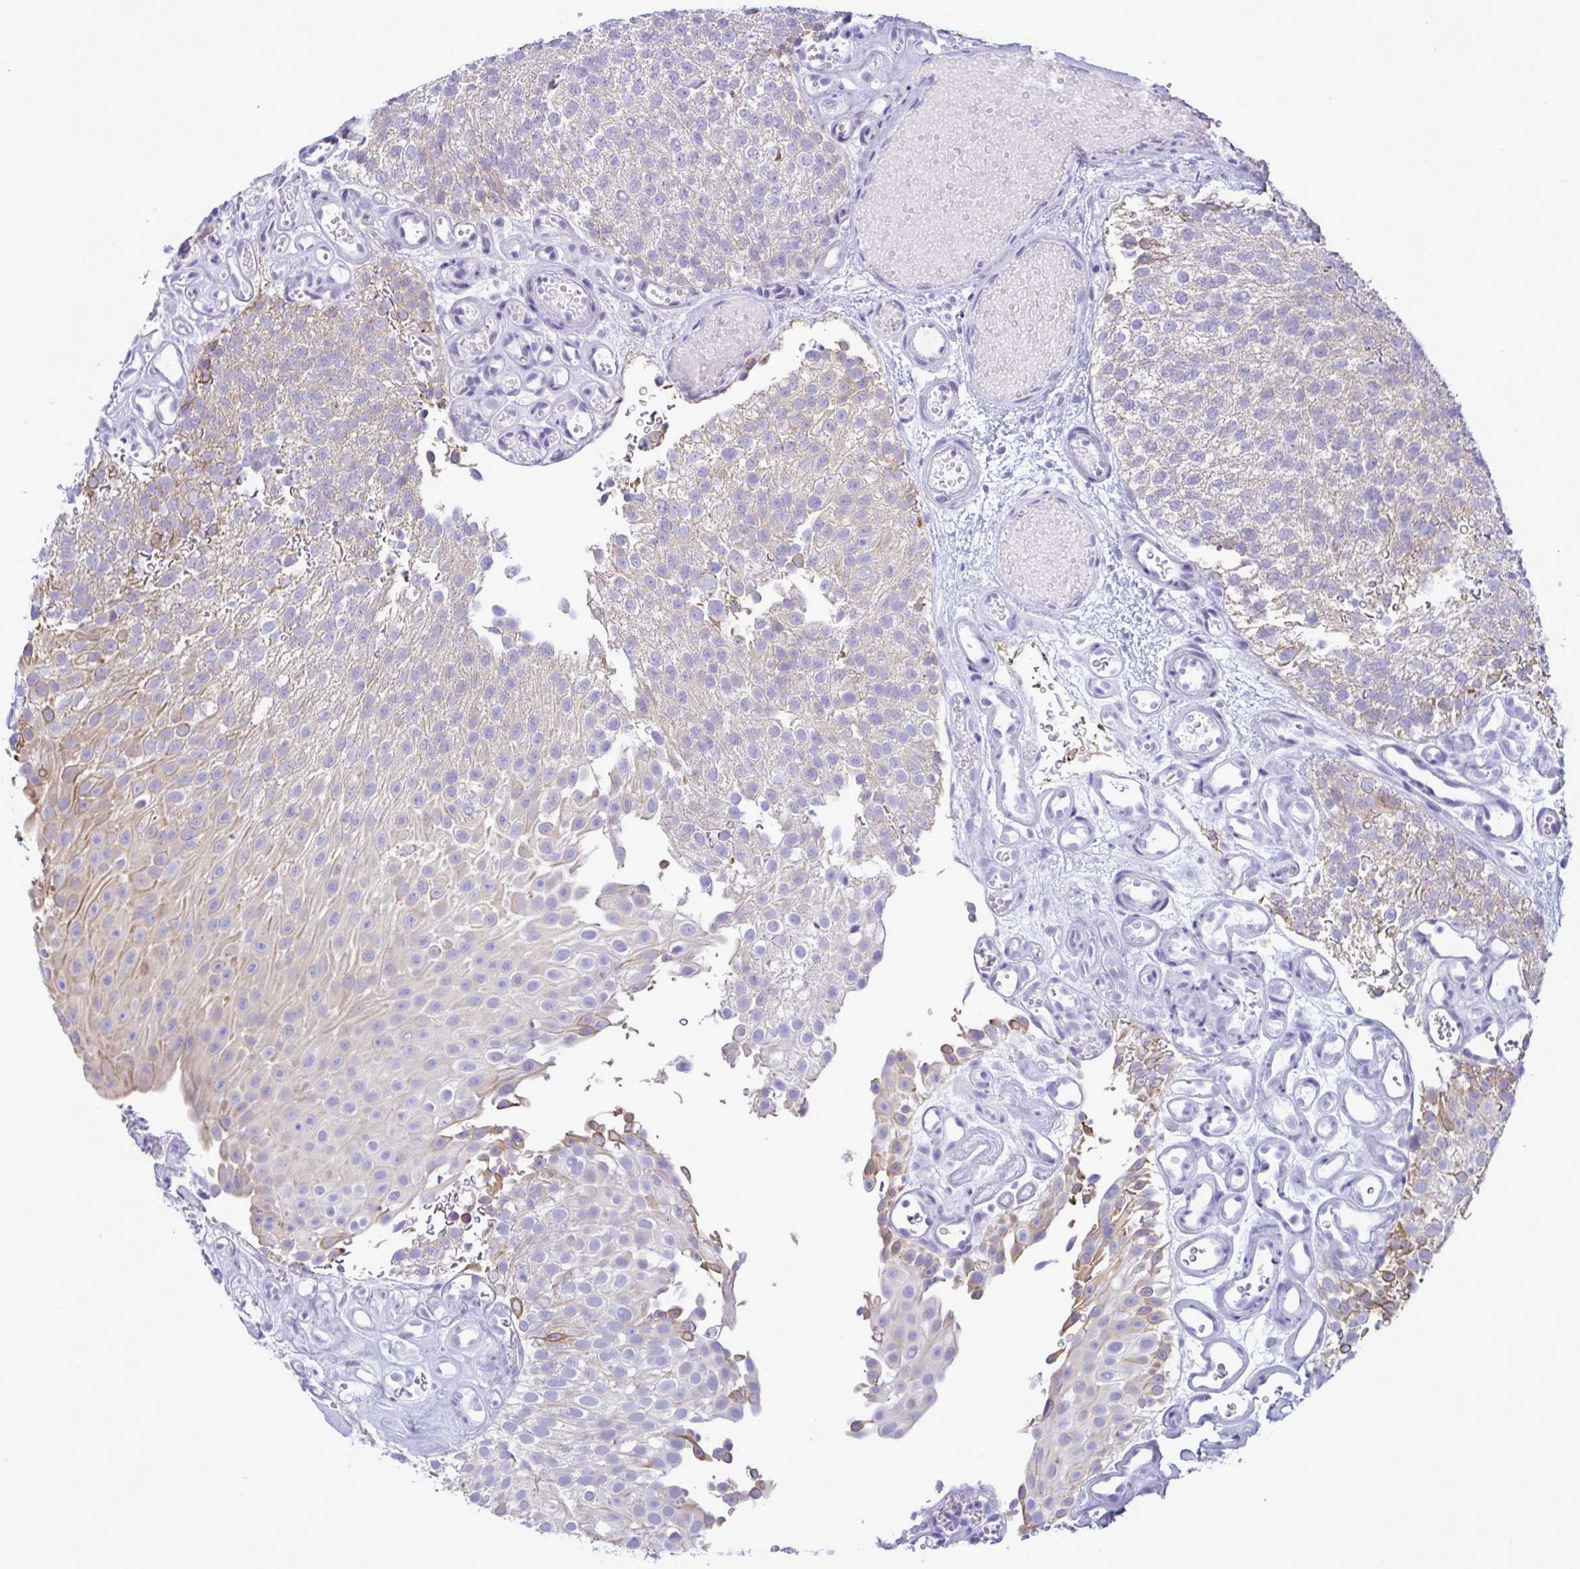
{"staining": {"intensity": "weak", "quantity": "<25%", "location": "cytoplasmic/membranous"}, "tissue": "urothelial cancer", "cell_type": "Tumor cells", "image_type": "cancer", "snomed": [{"axis": "morphology", "description": "Urothelial carcinoma, Low grade"}, {"axis": "topography", "description": "Urinary bladder"}], "caption": "Tumor cells show no significant staining in urothelial cancer. The staining was performed using DAB to visualize the protein expression in brown, while the nuclei were stained in blue with hematoxylin (Magnification: 20x).", "gene": "TENT5D", "patient": {"sex": "male", "age": 78}}